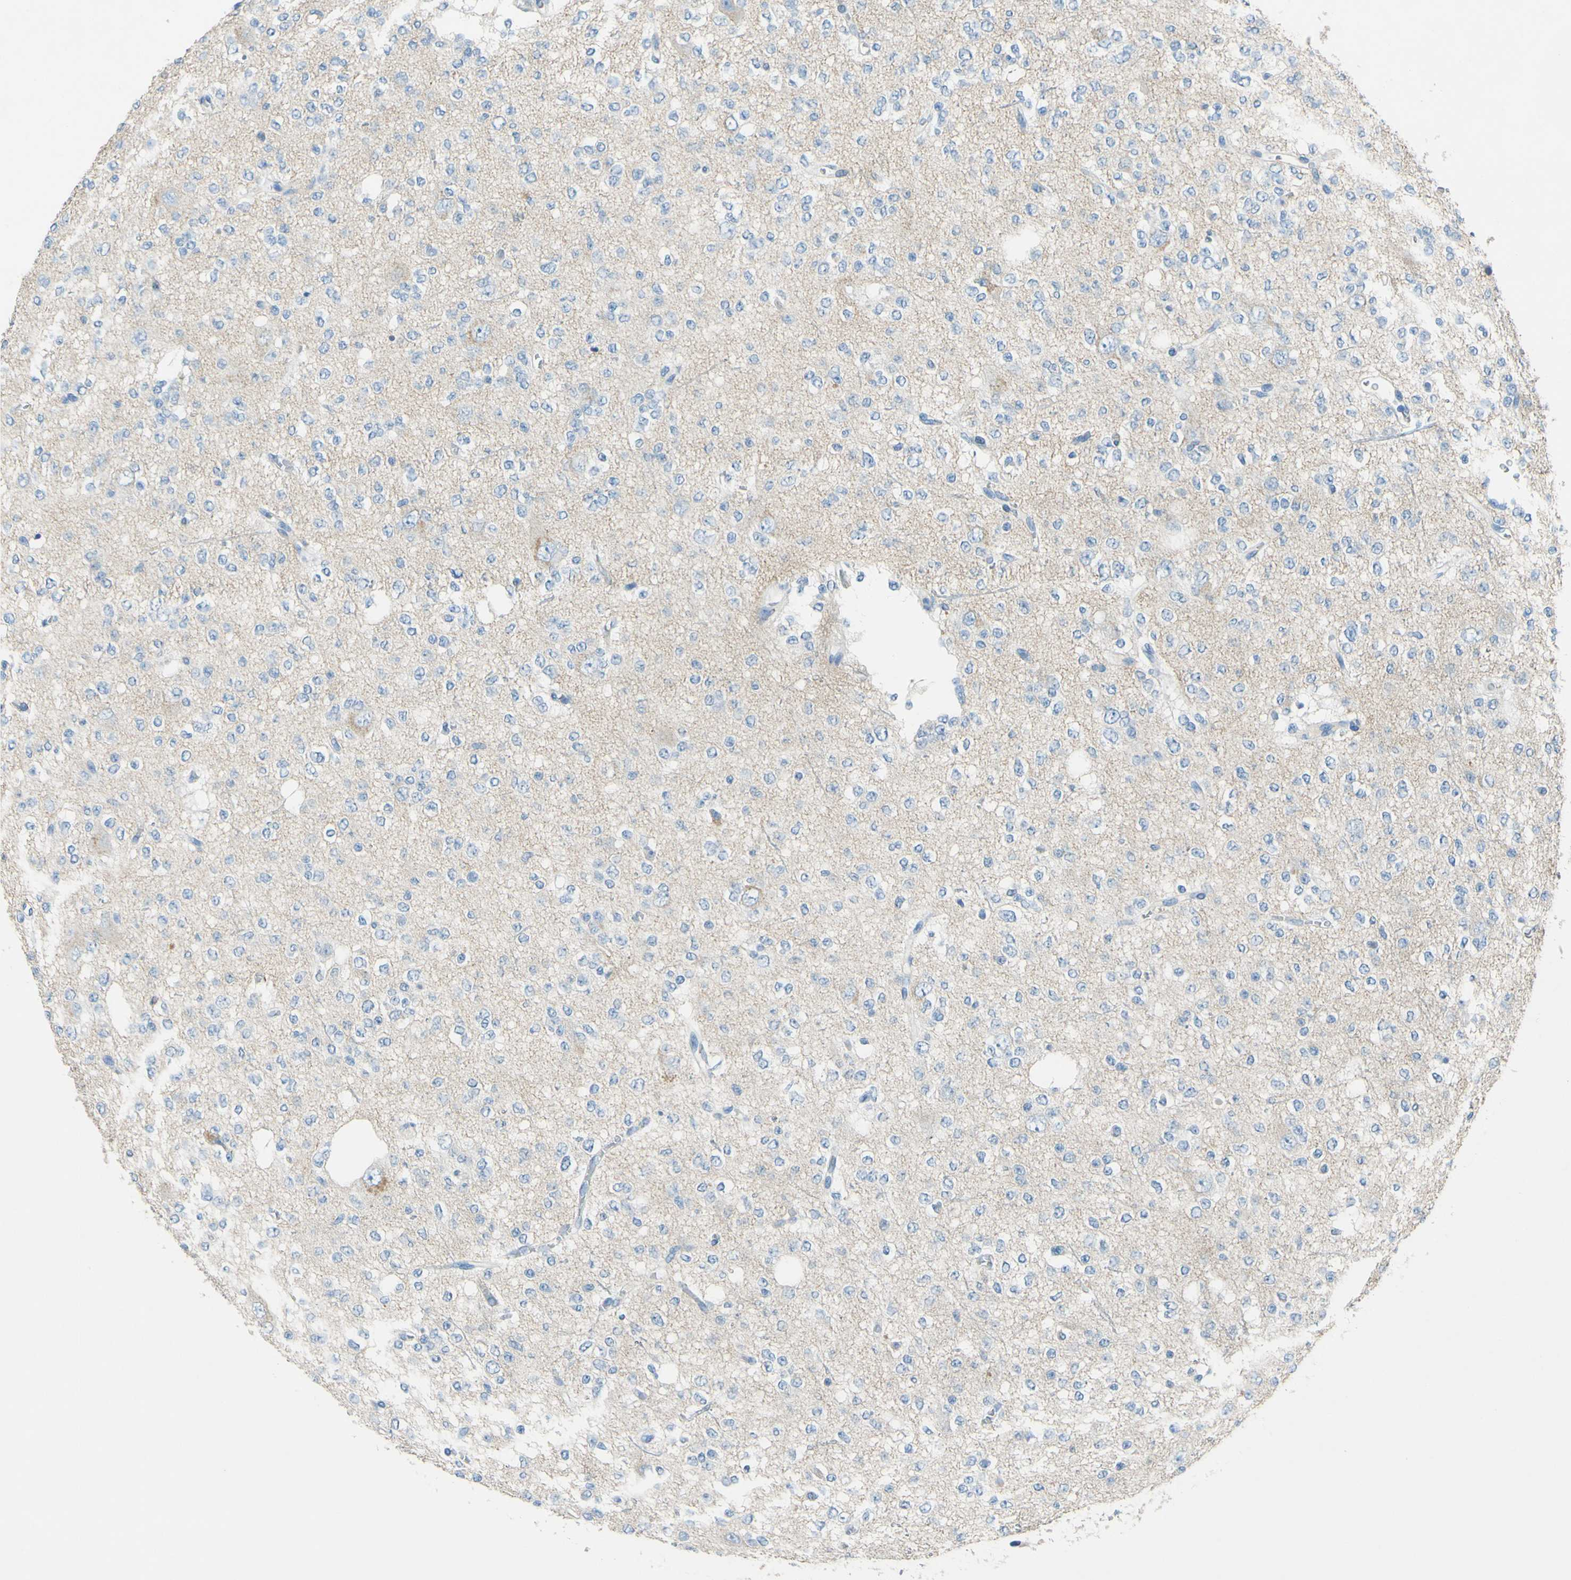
{"staining": {"intensity": "negative", "quantity": "none", "location": "none"}, "tissue": "glioma", "cell_type": "Tumor cells", "image_type": "cancer", "snomed": [{"axis": "morphology", "description": "Glioma, malignant, Low grade"}, {"axis": "topography", "description": "Brain"}], "caption": "Immunohistochemistry of malignant low-grade glioma reveals no expression in tumor cells.", "gene": "CDH10", "patient": {"sex": "male", "age": 38}}